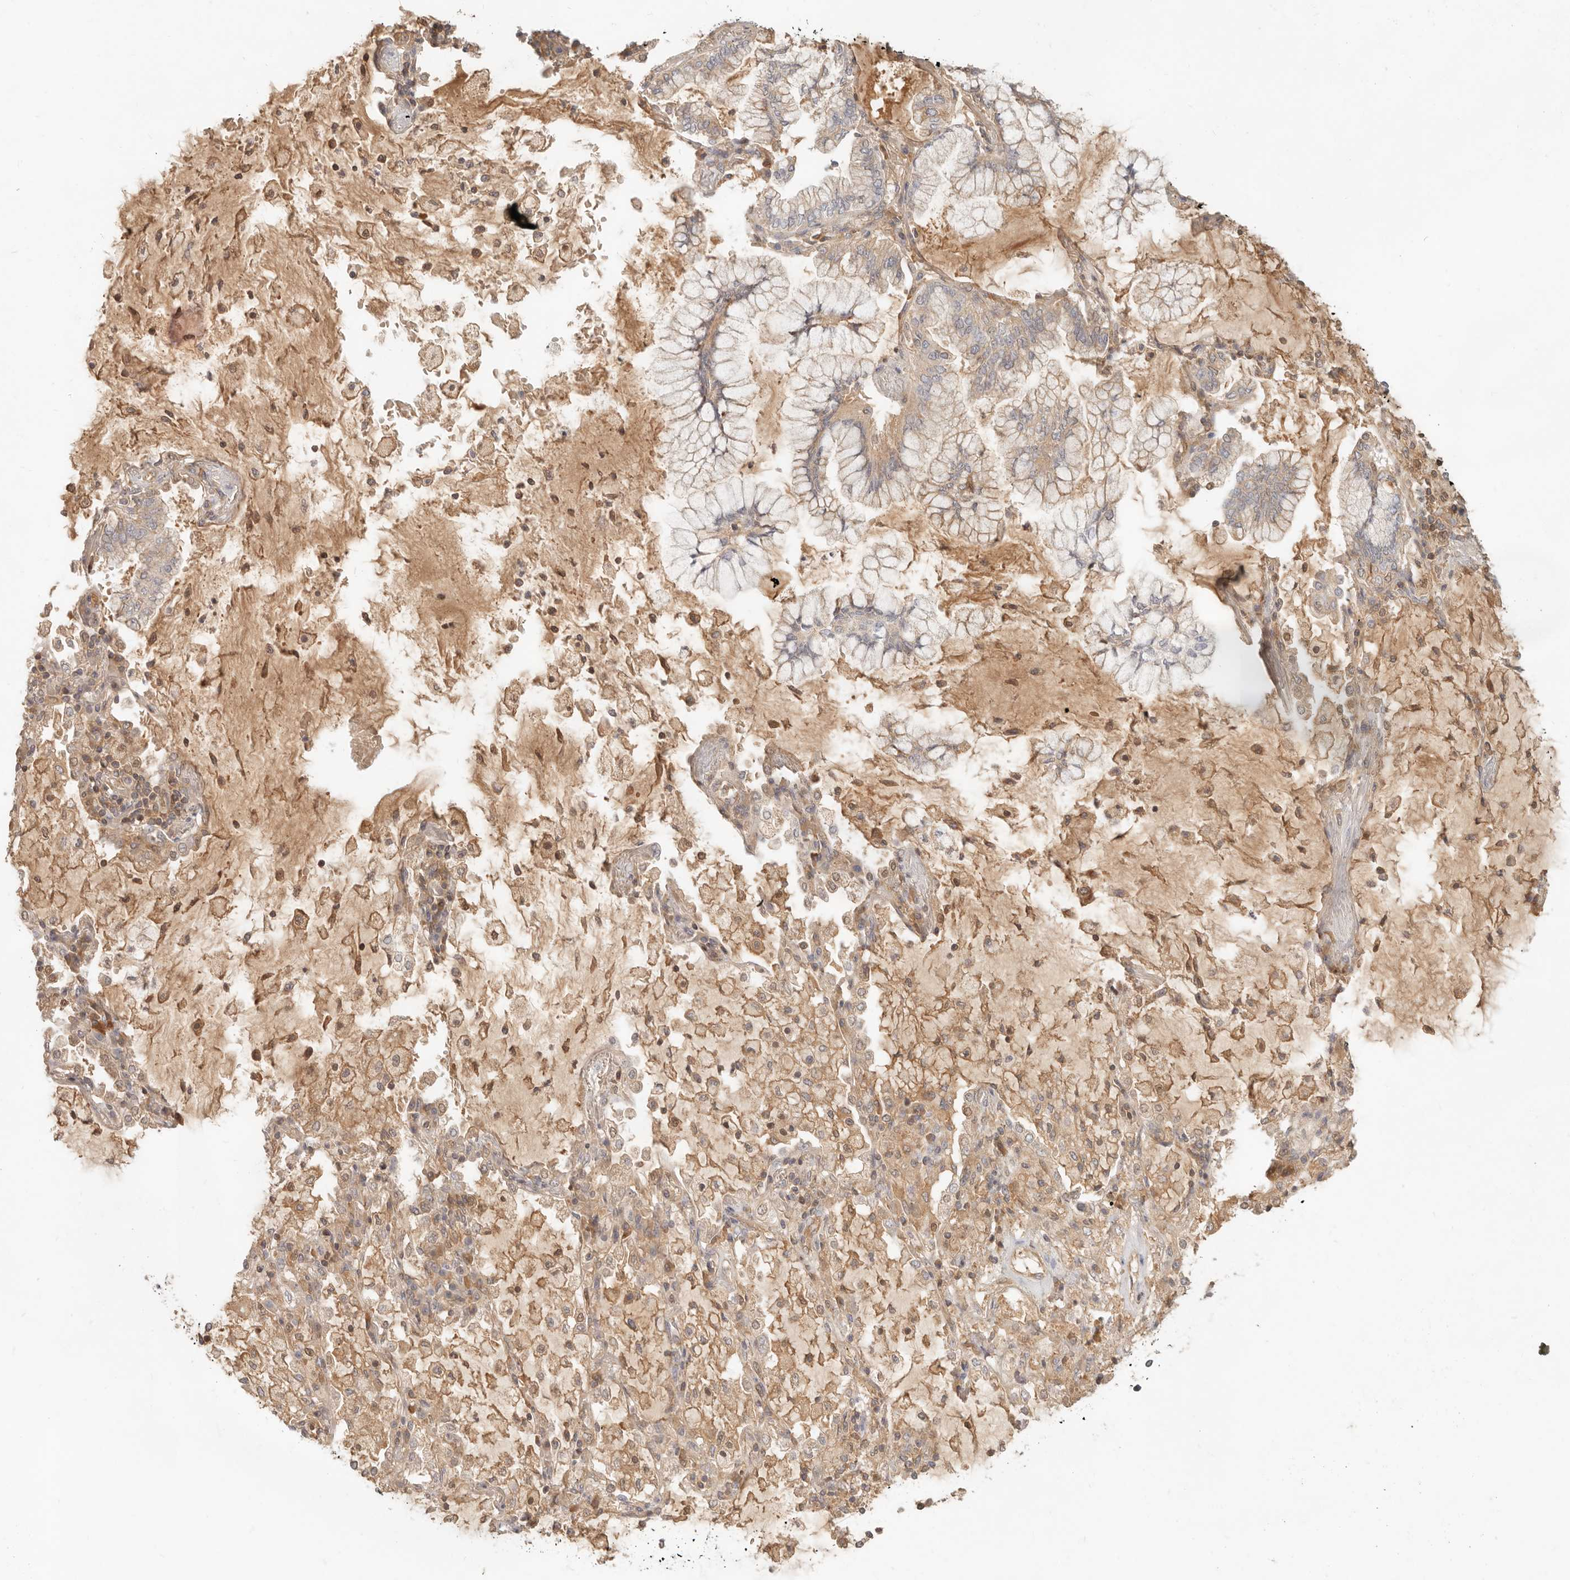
{"staining": {"intensity": "weak", "quantity": "<25%", "location": "cytoplasmic/membranous"}, "tissue": "lung cancer", "cell_type": "Tumor cells", "image_type": "cancer", "snomed": [{"axis": "morphology", "description": "Adenocarcinoma, NOS"}, {"axis": "topography", "description": "Lung"}], "caption": "Tumor cells are negative for brown protein staining in adenocarcinoma (lung).", "gene": "NECAP2", "patient": {"sex": "female", "age": 70}}